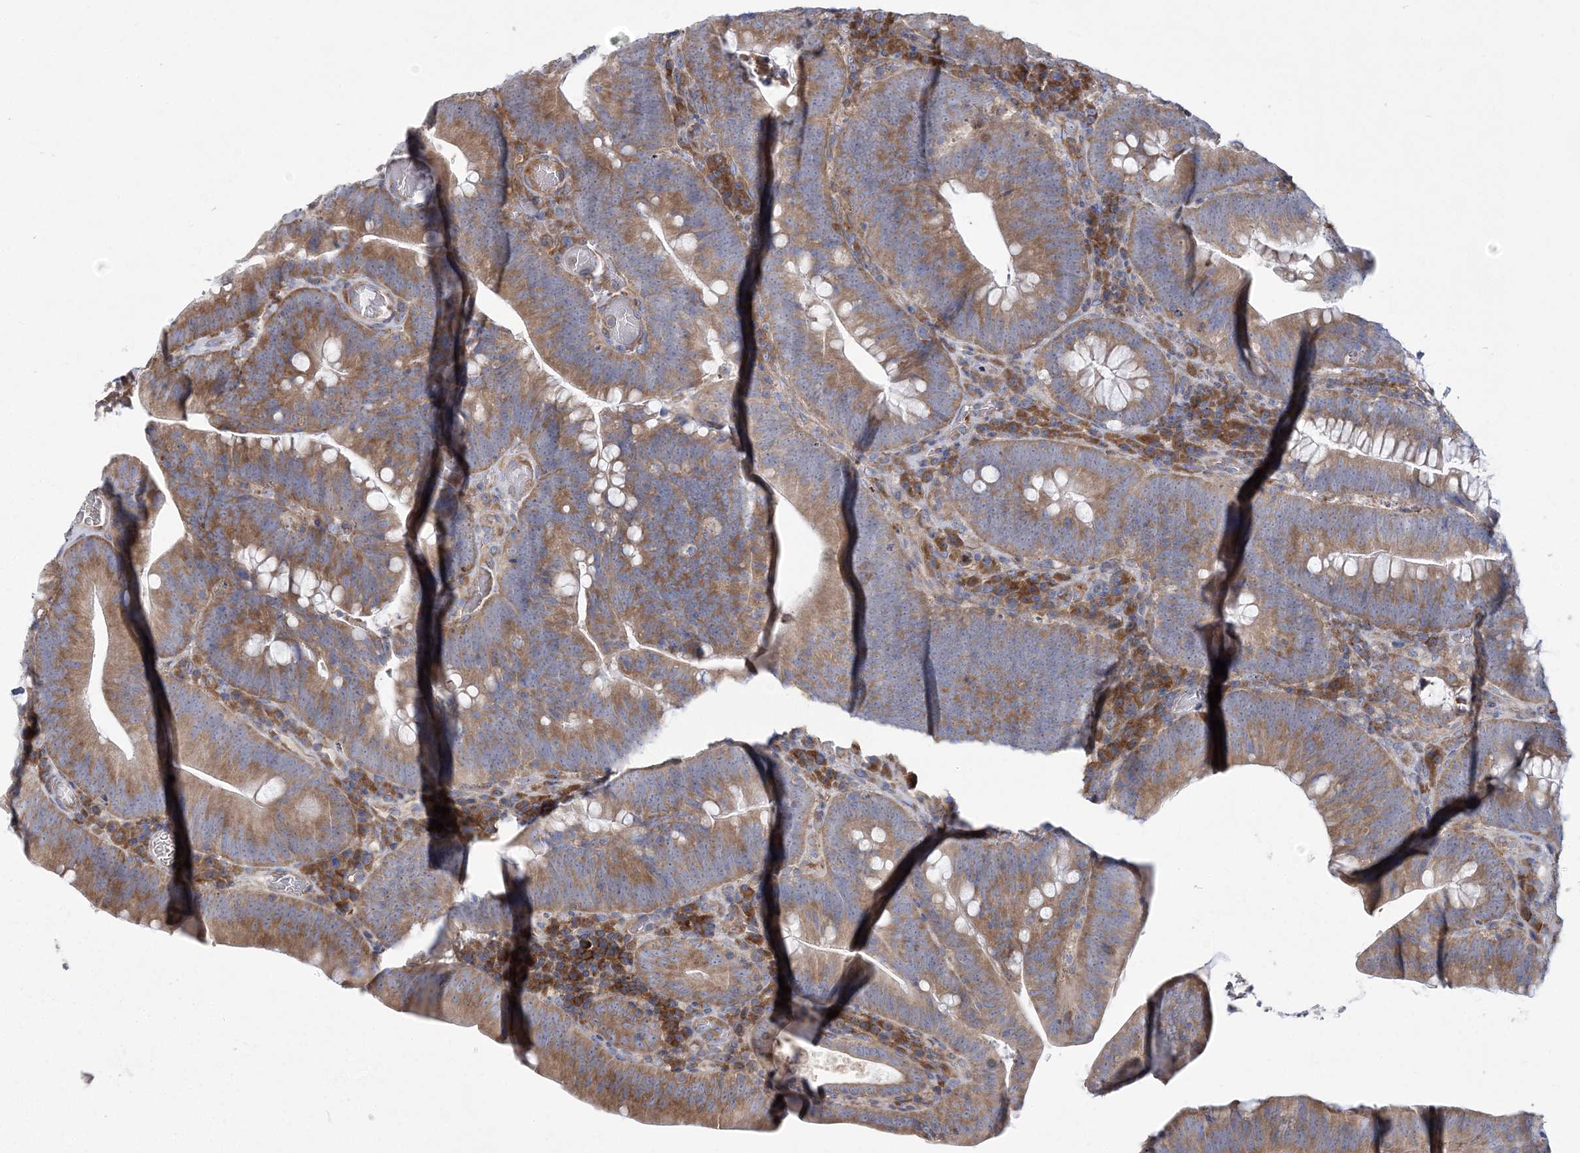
{"staining": {"intensity": "moderate", "quantity": ">75%", "location": "cytoplasmic/membranous"}, "tissue": "colorectal cancer", "cell_type": "Tumor cells", "image_type": "cancer", "snomed": [{"axis": "morphology", "description": "Normal tissue, NOS"}, {"axis": "topography", "description": "Colon"}], "caption": "Immunohistochemical staining of human colorectal cancer demonstrates moderate cytoplasmic/membranous protein positivity in approximately >75% of tumor cells. (Brightfield microscopy of DAB IHC at high magnification).", "gene": "ARSJ", "patient": {"sex": "female", "age": 82}}